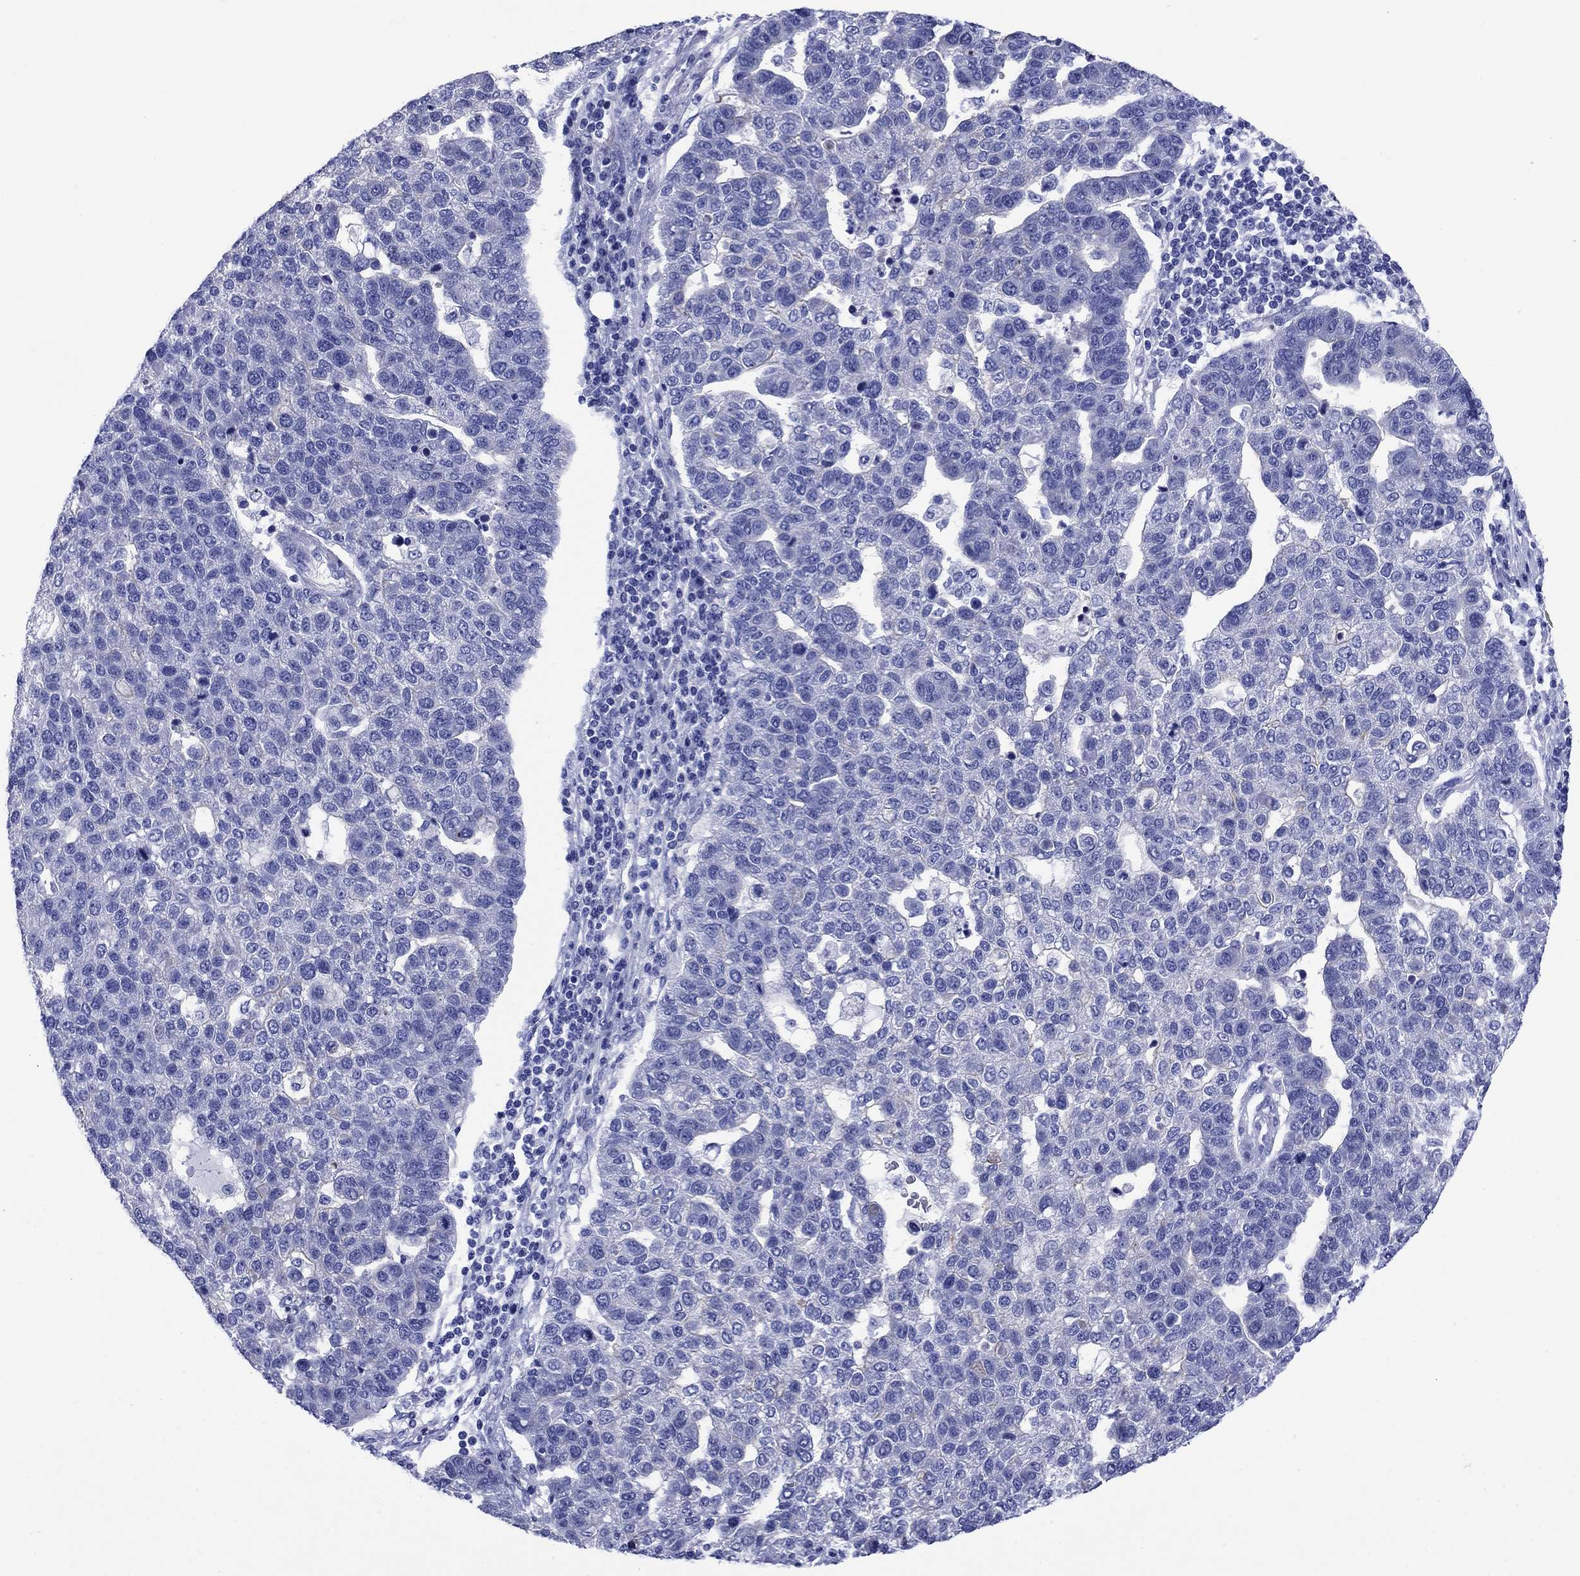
{"staining": {"intensity": "negative", "quantity": "none", "location": "none"}, "tissue": "pancreatic cancer", "cell_type": "Tumor cells", "image_type": "cancer", "snomed": [{"axis": "morphology", "description": "Adenocarcinoma, NOS"}, {"axis": "topography", "description": "Pancreas"}], "caption": "This is an IHC photomicrograph of pancreatic adenocarcinoma. There is no positivity in tumor cells.", "gene": "SLC1A2", "patient": {"sex": "female", "age": 61}}